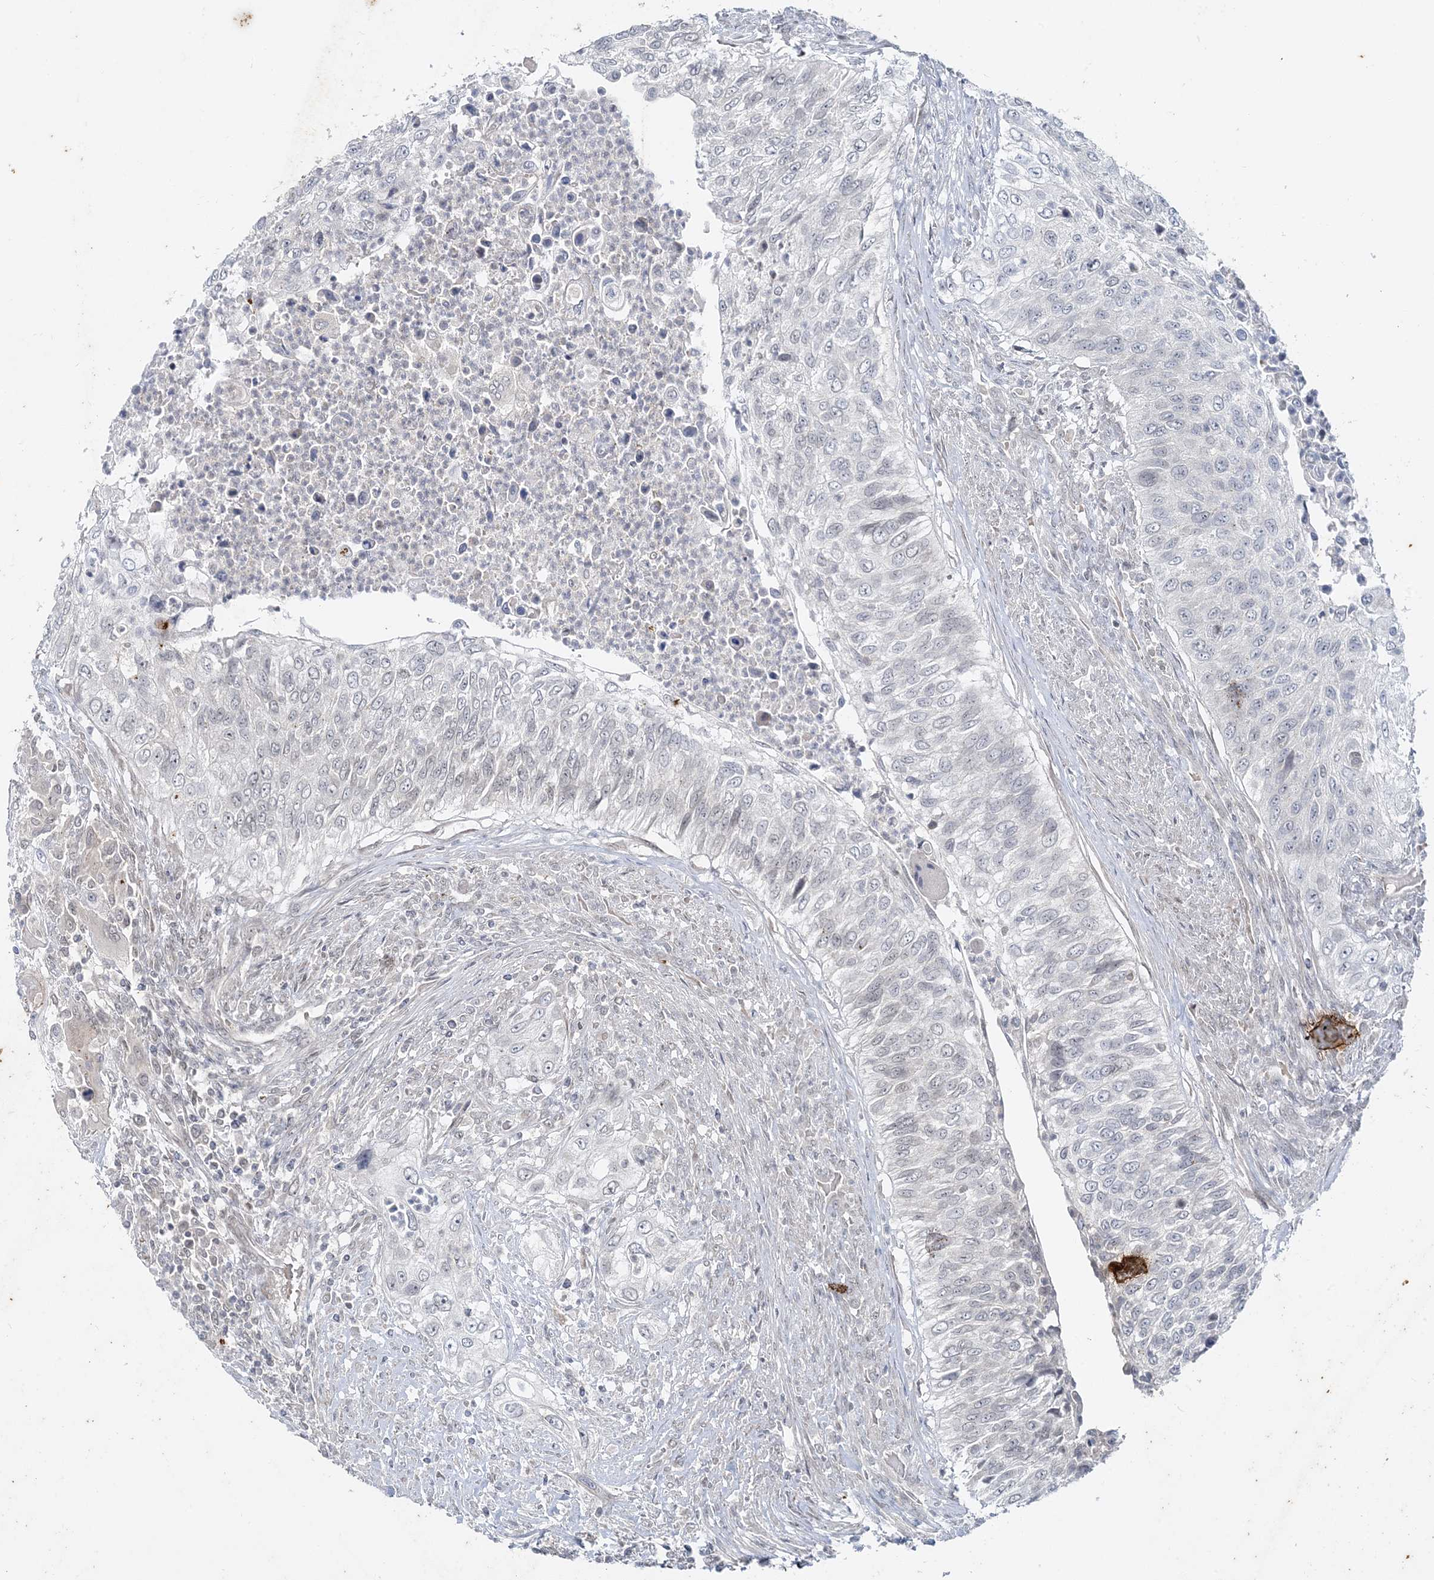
{"staining": {"intensity": "negative", "quantity": "none", "location": "none"}, "tissue": "urothelial cancer", "cell_type": "Tumor cells", "image_type": "cancer", "snomed": [{"axis": "morphology", "description": "Urothelial carcinoma, High grade"}, {"axis": "topography", "description": "Urinary bladder"}], "caption": "High magnification brightfield microscopy of high-grade urothelial carcinoma stained with DAB (3,3'-diaminobenzidine) (brown) and counterstained with hematoxylin (blue): tumor cells show no significant staining. (DAB (3,3'-diaminobenzidine) IHC with hematoxylin counter stain).", "gene": "LEXM", "patient": {"sex": "female", "age": 60}}